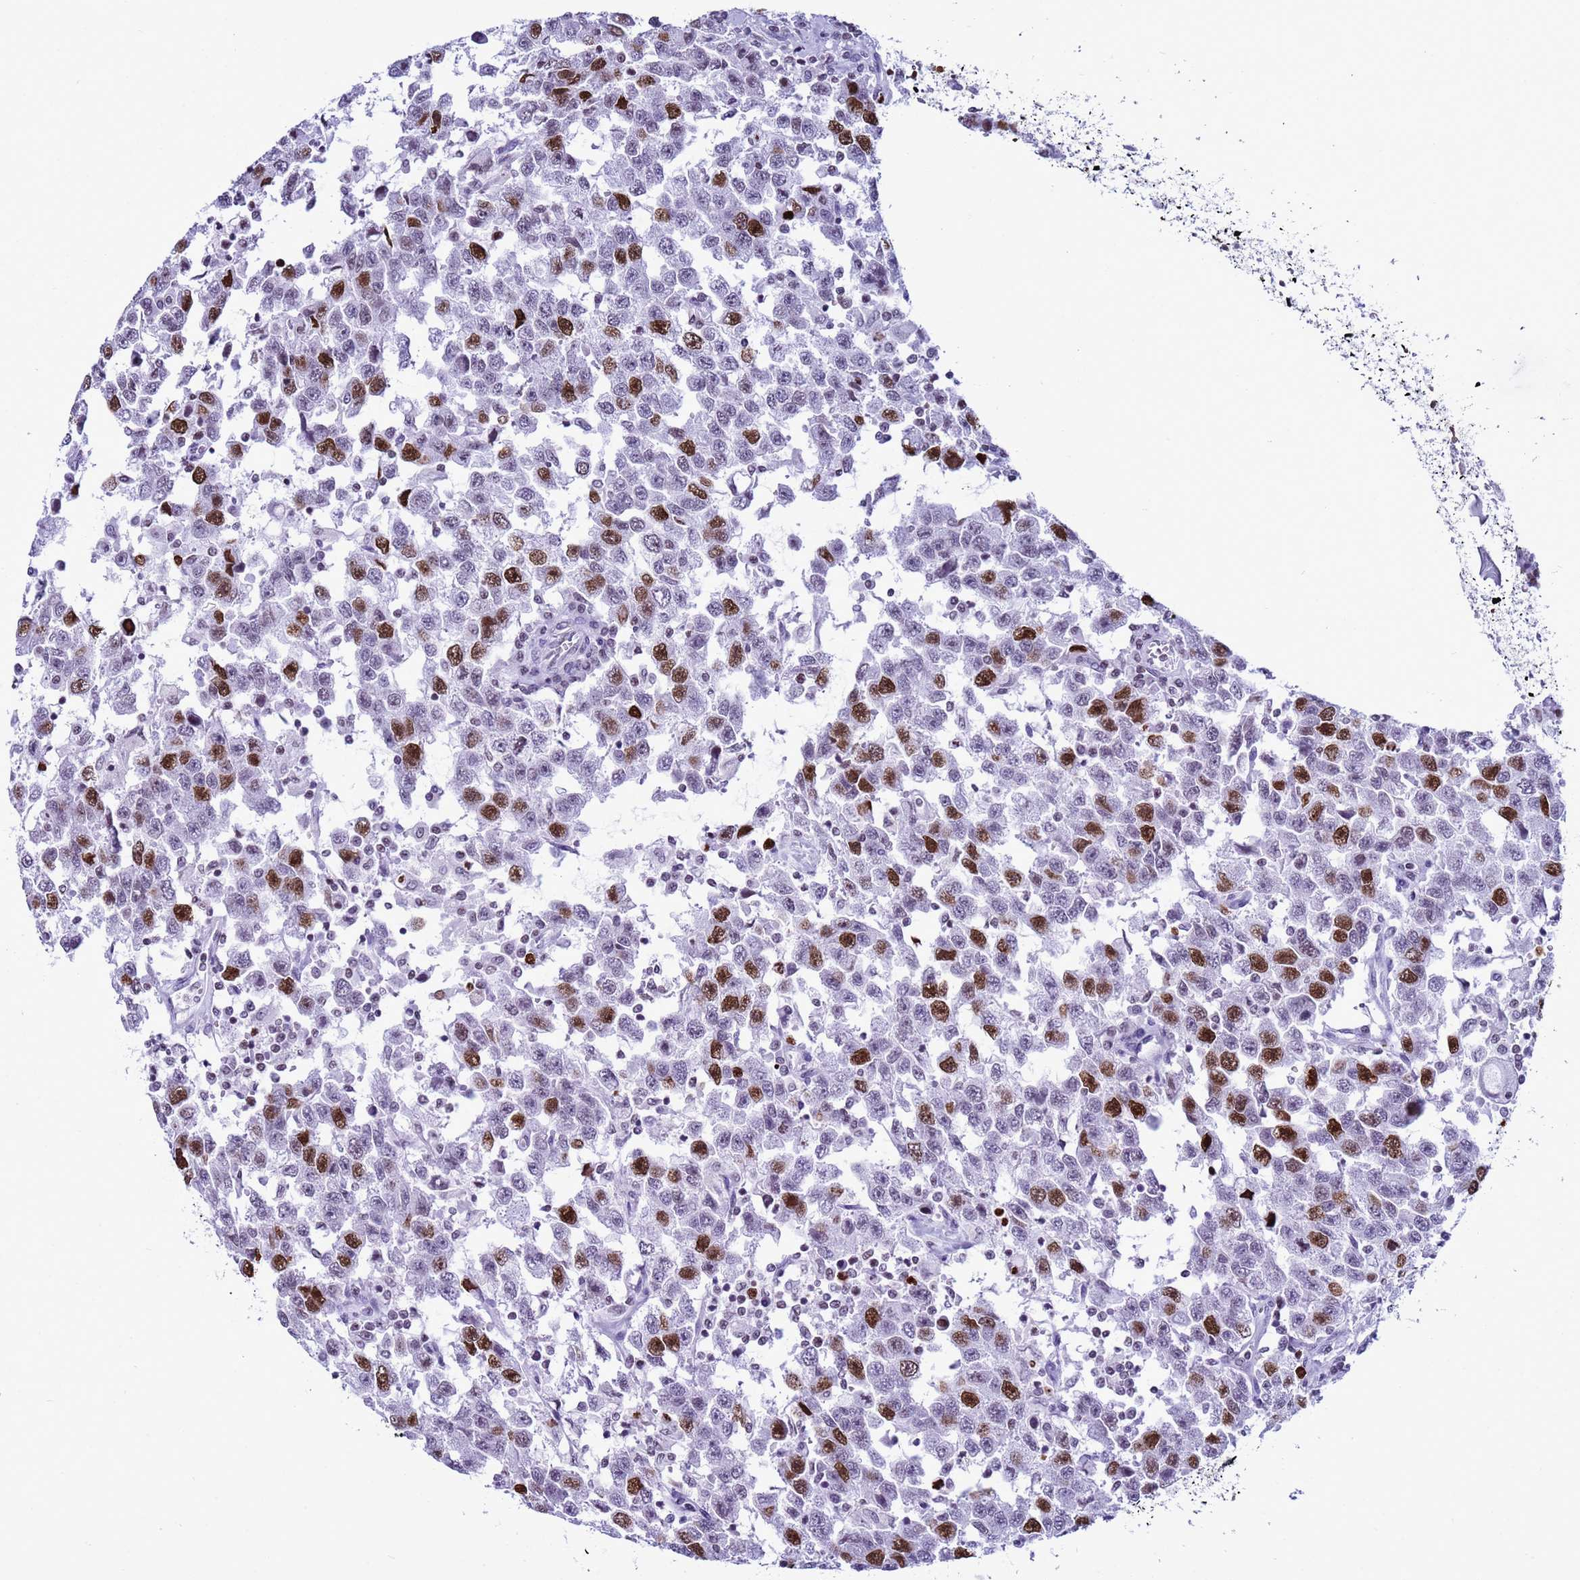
{"staining": {"intensity": "strong", "quantity": "25%-75%", "location": "nuclear"}, "tissue": "testis cancer", "cell_type": "Tumor cells", "image_type": "cancer", "snomed": [{"axis": "morphology", "description": "Seminoma, NOS"}, {"axis": "topography", "description": "Testis"}], "caption": "Brown immunohistochemical staining in seminoma (testis) displays strong nuclear staining in approximately 25%-75% of tumor cells.", "gene": "H4C8", "patient": {"sex": "male", "age": 41}}